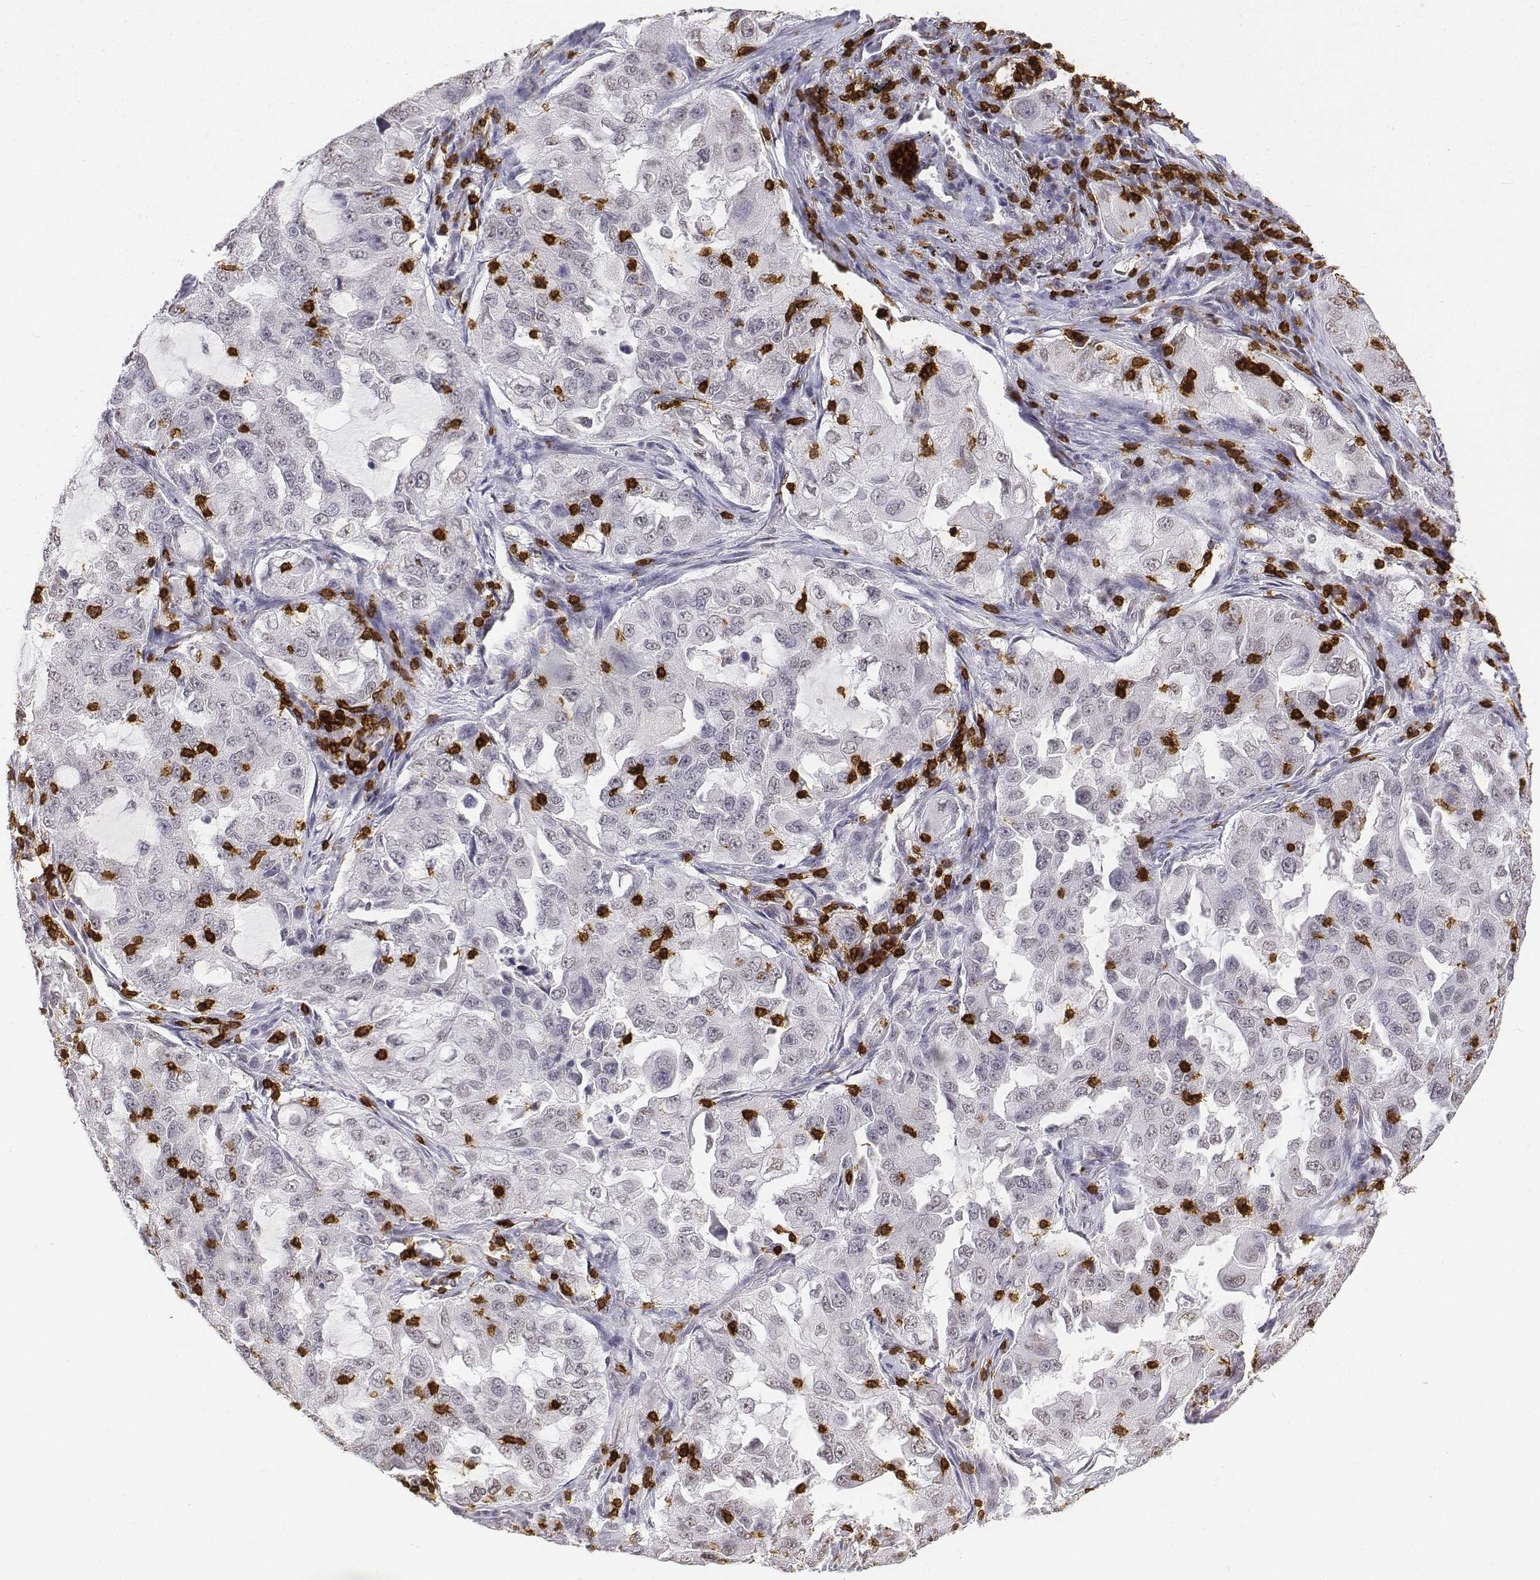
{"staining": {"intensity": "negative", "quantity": "none", "location": "none"}, "tissue": "lung cancer", "cell_type": "Tumor cells", "image_type": "cancer", "snomed": [{"axis": "morphology", "description": "Adenocarcinoma, NOS"}, {"axis": "topography", "description": "Lung"}], "caption": "IHC of lung adenocarcinoma displays no staining in tumor cells.", "gene": "CD3E", "patient": {"sex": "female", "age": 61}}